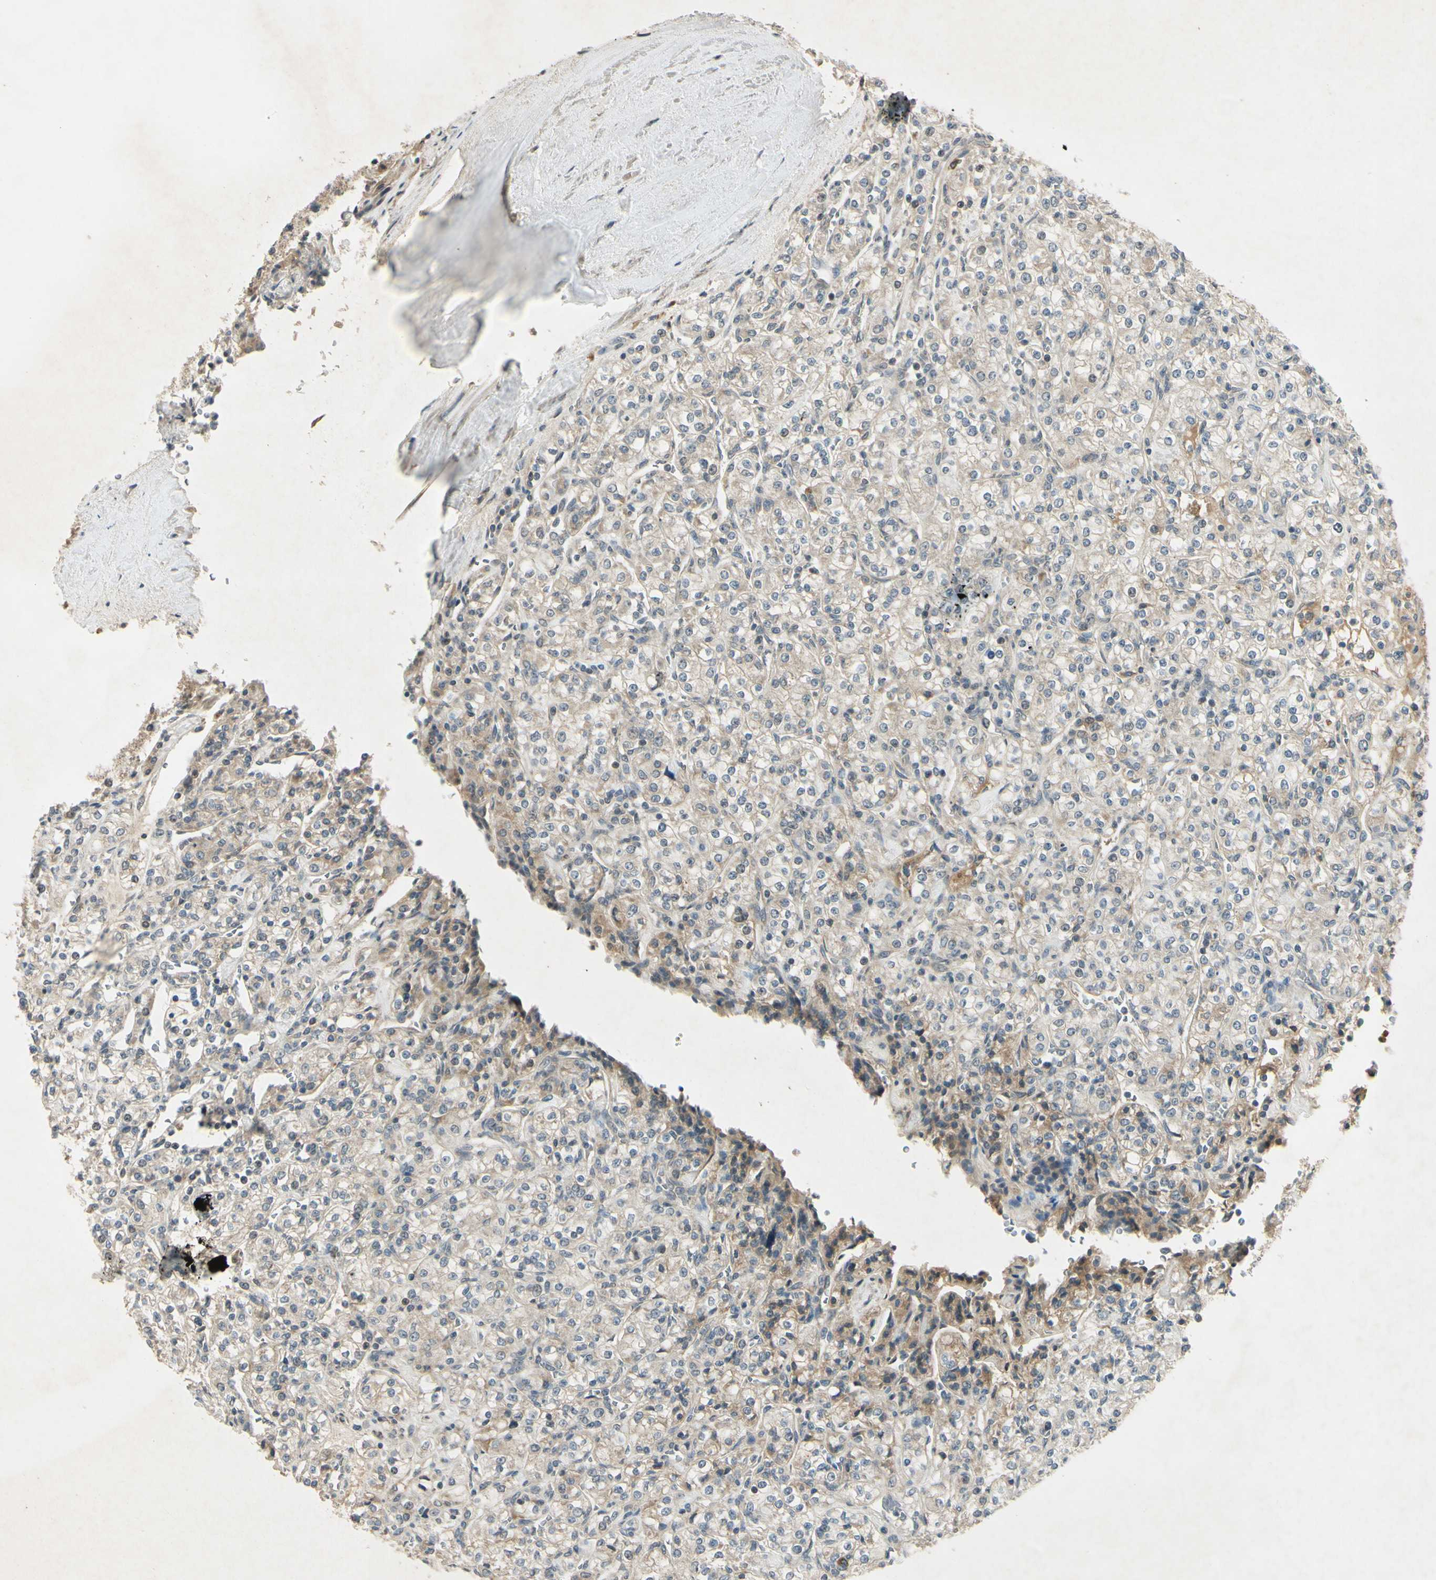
{"staining": {"intensity": "negative", "quantity": "none", "location": "none"}, "tissue": "renal cancer", "cell_type": "Tumor cells", "image_type": "cancer", "snomed": [{"axis": "morphology", "description": "Adenocarcinoma, NOS"}, {"axis": "topography", "description": "Kidney"}], "caption": "Immunohistochemistry (IHC) histopathology image of neoplastic tissue: adenocarcinoma (renal) stained with DAB demonstrates no significant protein expression in tumor cells.", "gene": "RAD18", "patient": {"sex": "male", "age": 77}}